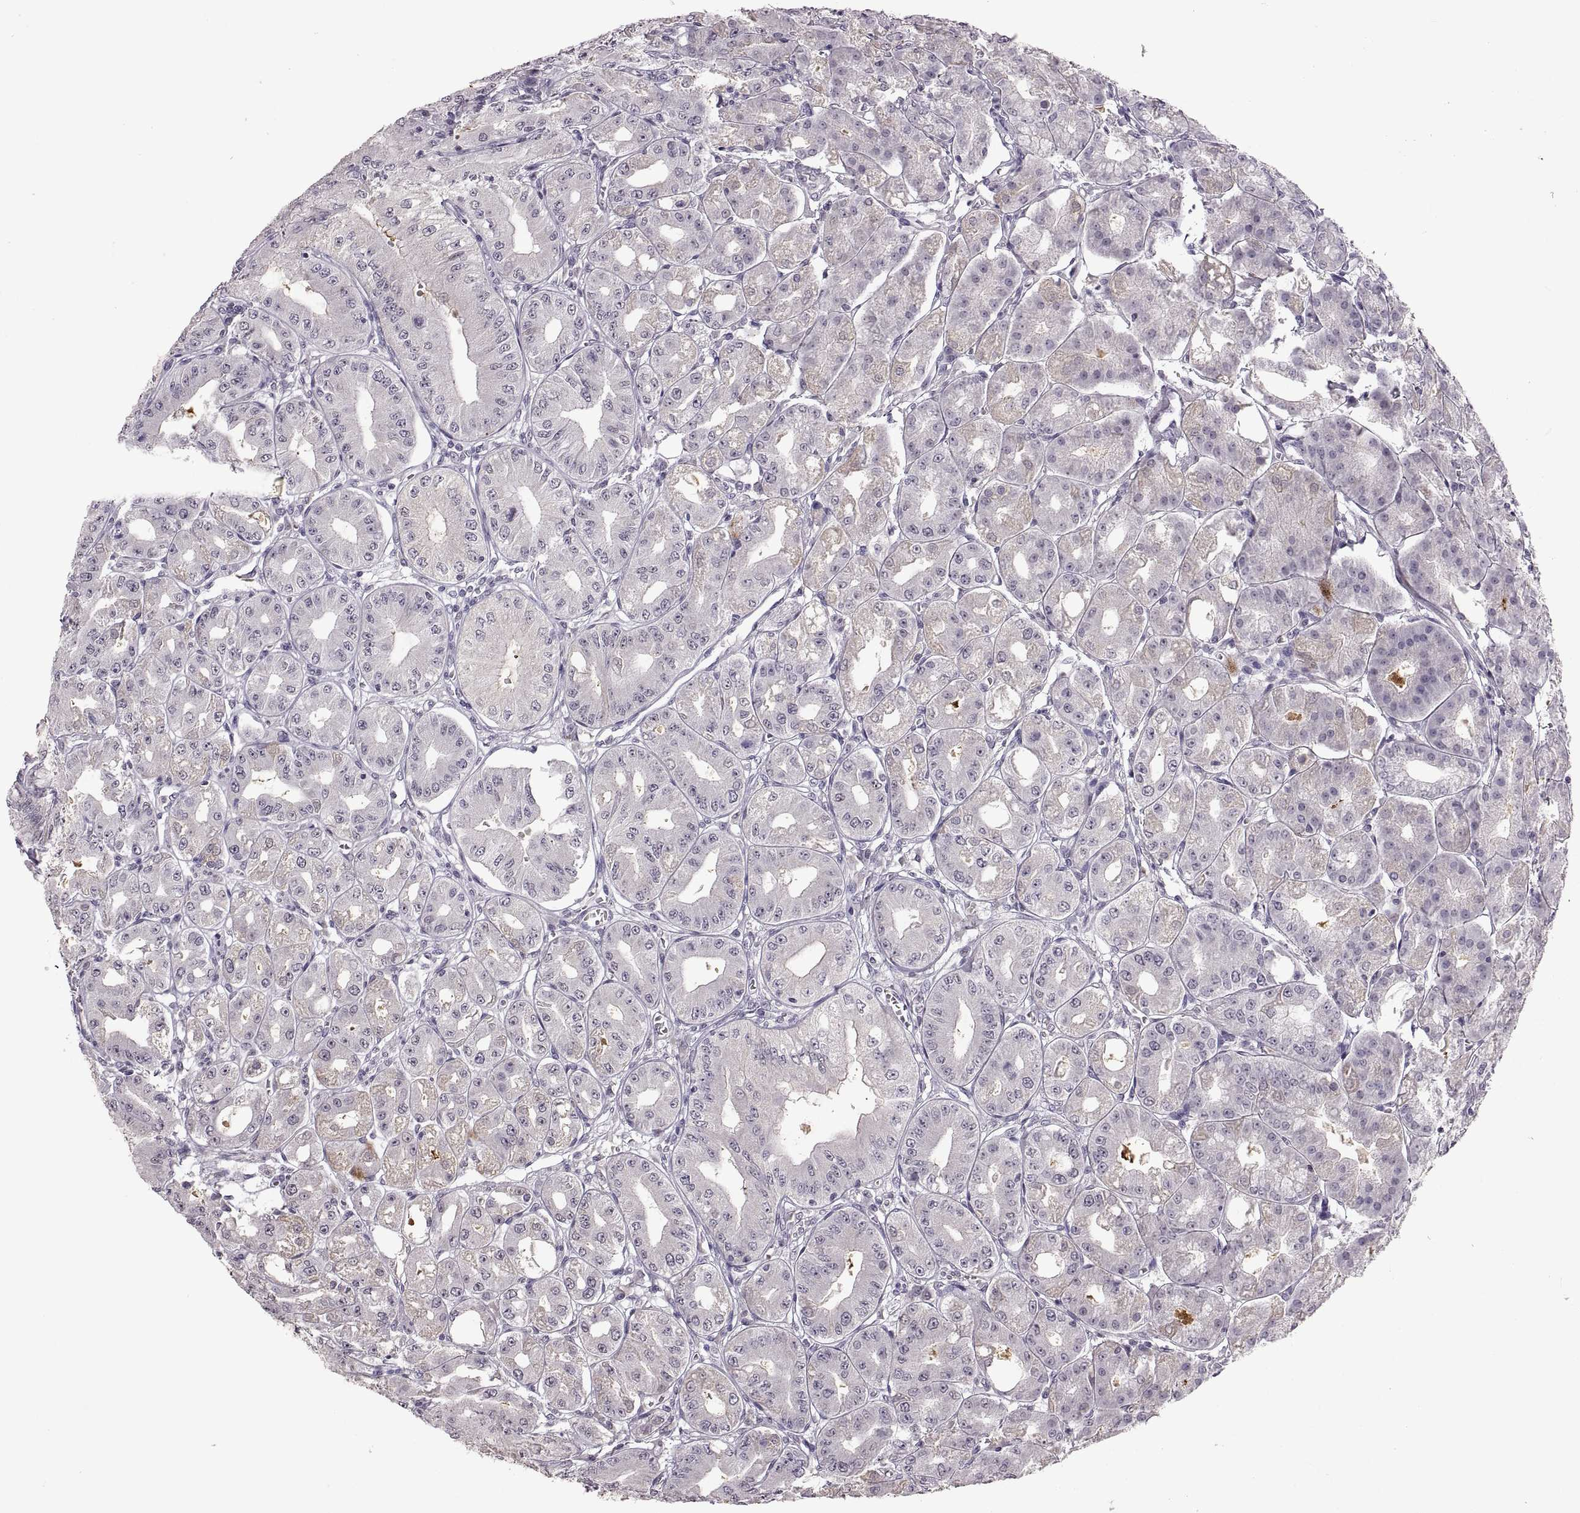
{"staining": {"intensity": "negative", "quantity": "none", "location": "none"}, "tissue": "stomach", "cell_type": "Glandular cells", "image_type": "normal", "snomed": [{"axis": "morphology", "description": "Normal tissue, NOS"}, {"axis": "topography", "description": "Stomach, lower"}], "caption": "The photomicrograph reveals no staining of glandular cells in unremarkable stomach.", "gene": "NEK2", "patient": {"sex": "male", "age": 71}}